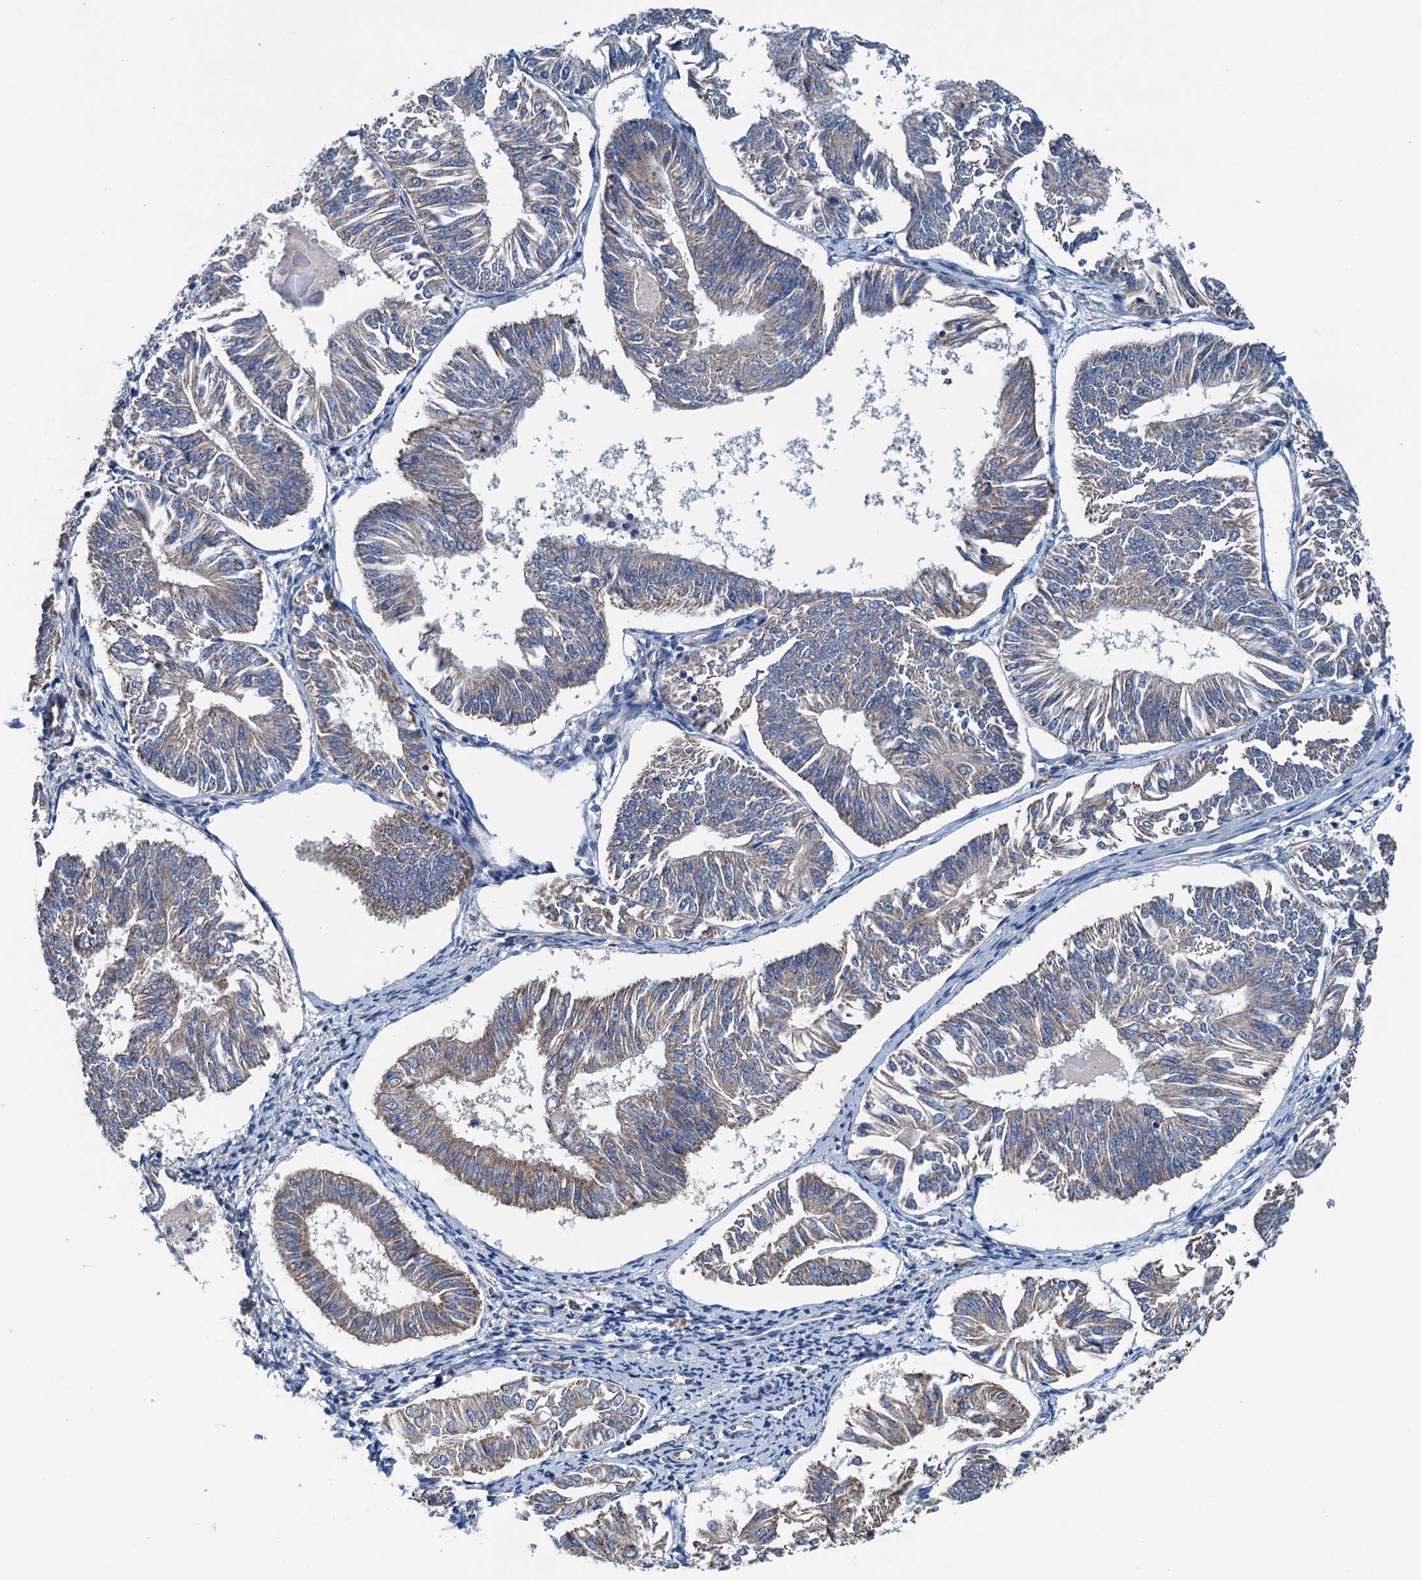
{"staining": {"intensity": "weak", "quantity": "25%-75%", "location": "cytoplasmic/membranous"}, "tissue": "endometrial cancer", "cell_type": "Tumor cells", "image_type": "cancer", "snomed": [{"axis": "morphology", "description": "Adenocarcinoma, NOS"}, {"axis": "topography", "description": "Endometrium"}], "caption": "About 25%-75% of tumor cells in endometrial cancer reveal weak cytoplasmic/membranous protein expression as visualized by brown immunohistochemical staining.", "gene": "ELAC1", "patient": {"sex": "female", "age": 58}}